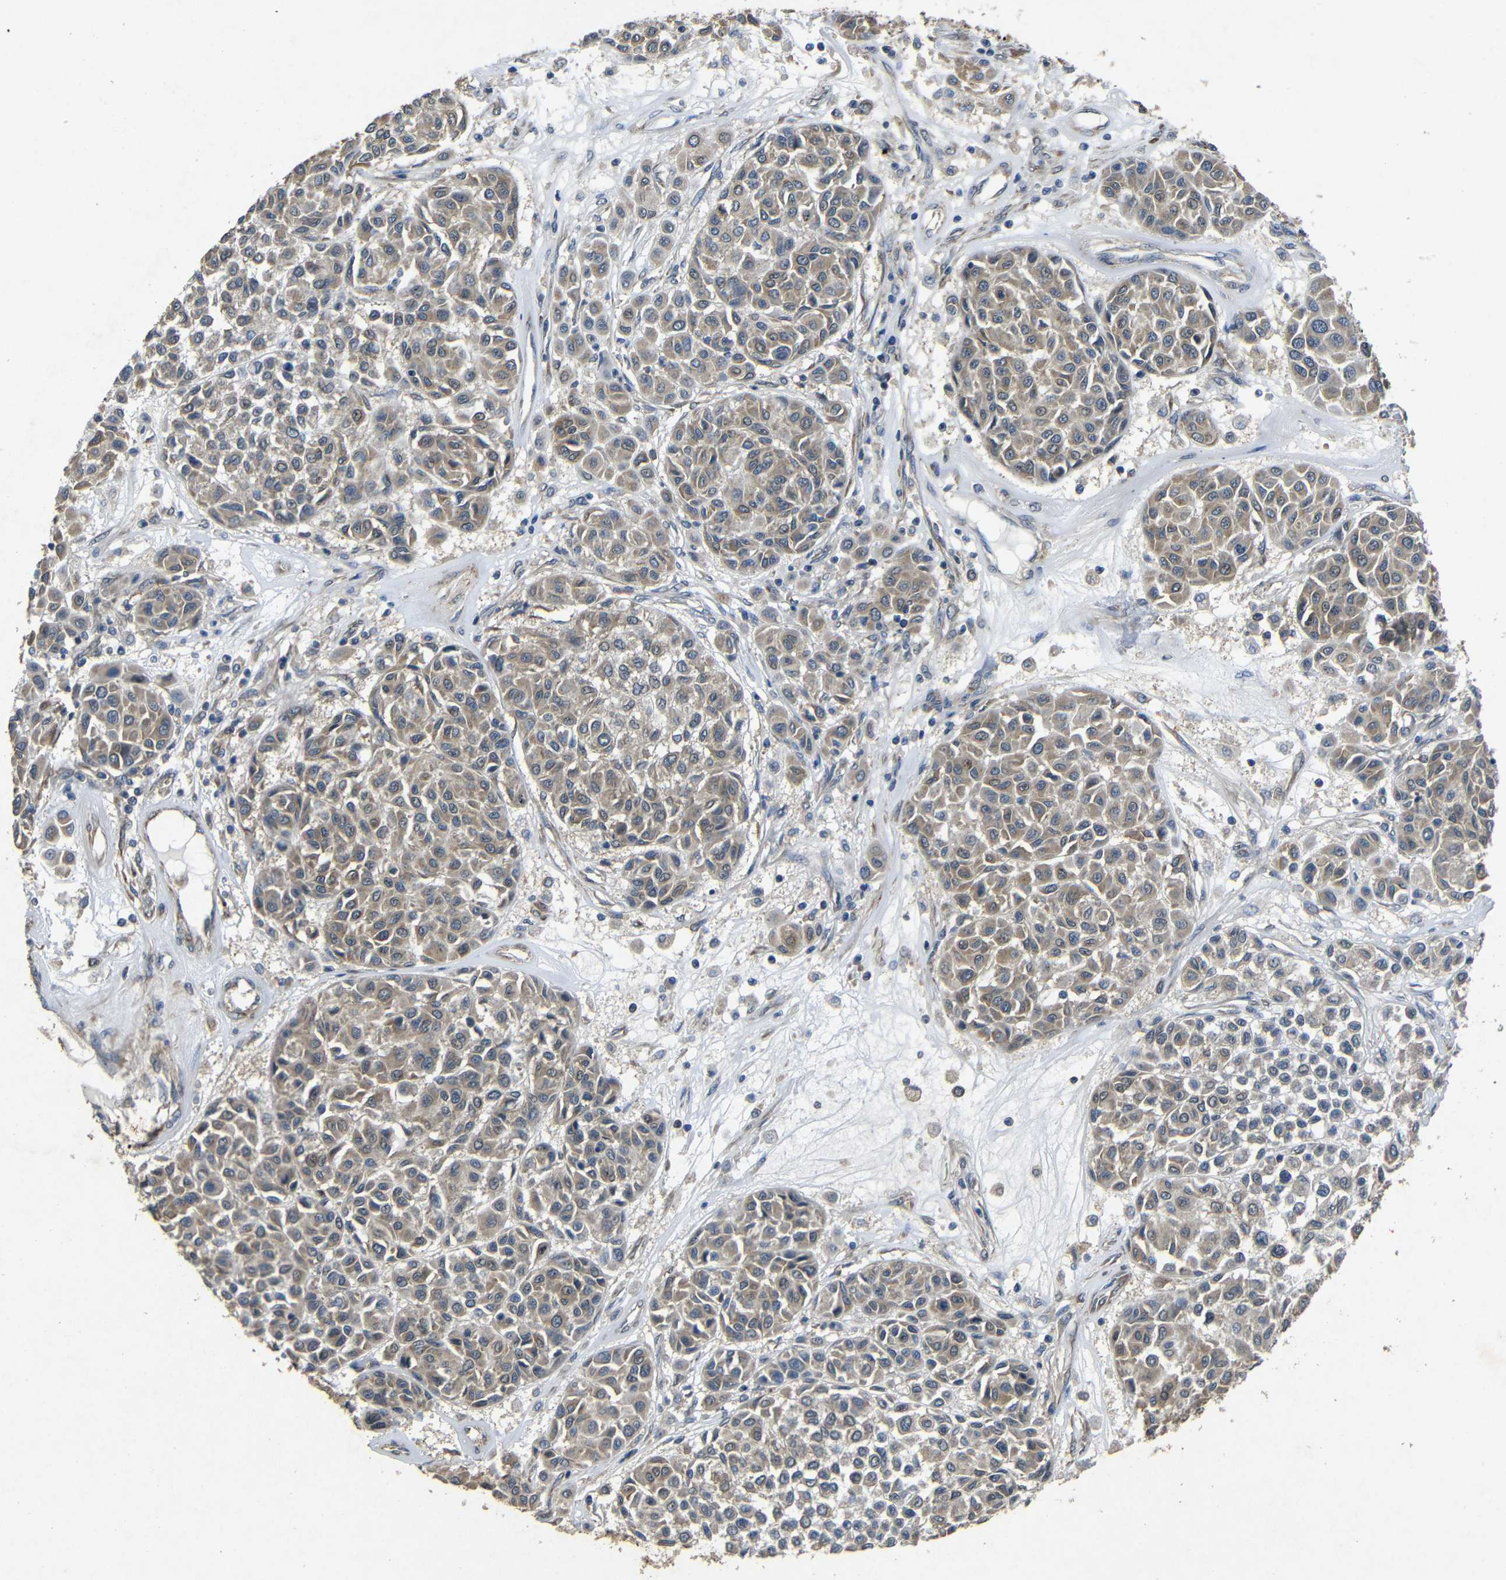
{"staining": {"intensity": "moderate", "quantity": ">75%", "location": "cytoplasmic/membranous"}, "tissue": "melanoma", "cell_type": "Tumor cells", "image_type": "cancer", "snomed": [{"axis": "morphology", "description": "Malignant melanoma, Metastatic site"}, {"axis": "topography", "description": "Soft tissue"}], "caption": "Protein positivity by immunohistochemistry demonstrates moderate cytoplasmic/membranous expression in approximately >75% of tumor cells in malignant melanoma (metastatic site).", "gene": "BNIP3", "patient": {"sex": "male", "age": 41}}